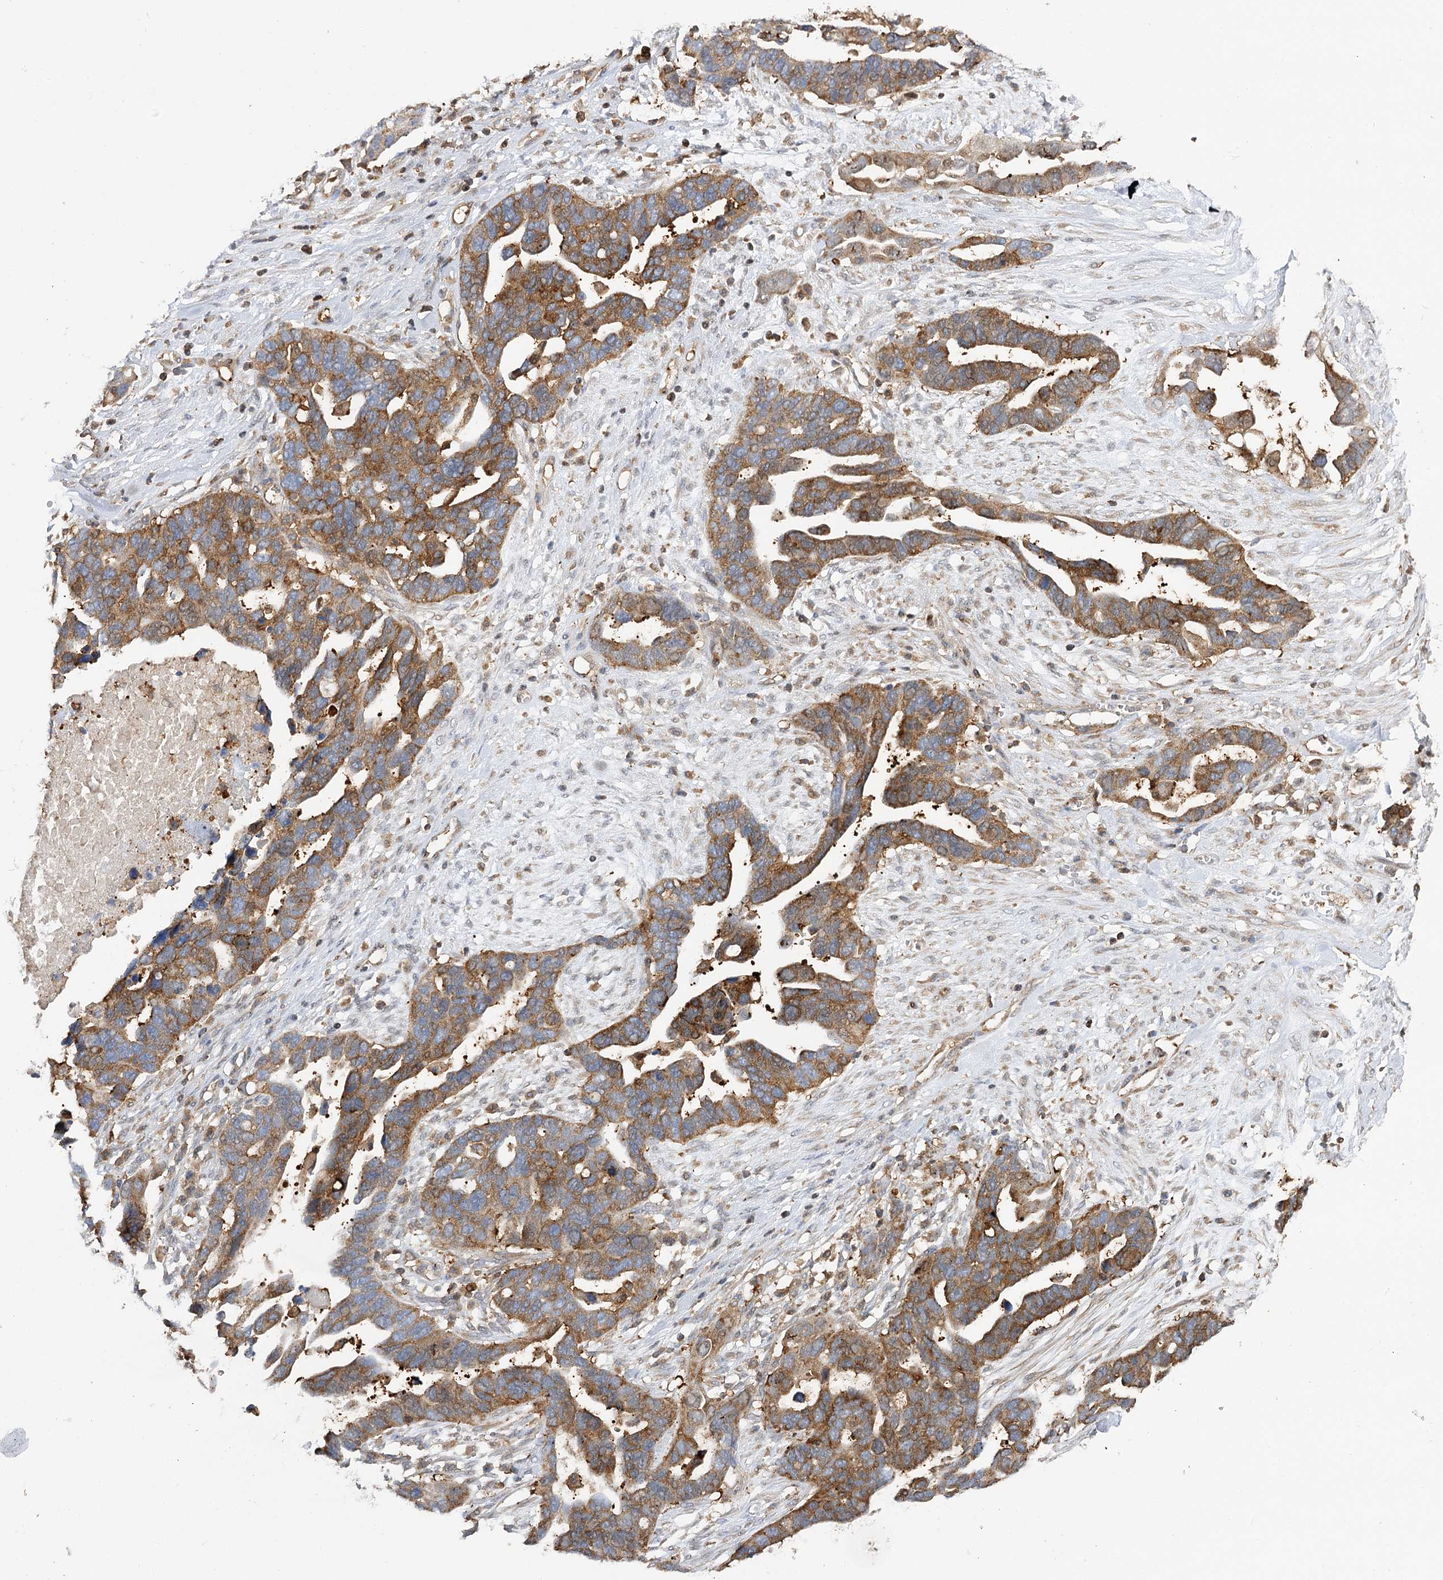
{"staining": {"intensity": "moderate", "quantity": ">75%", "location": "cytoplasmic/membranous"}, "tissue": "ovarian cancer", "cell_type": "Tumor cells", "image_type": "cancer", "snomed": [{"axis": "morphology", "description": "Cystadenocarcinoma, serous, NOS"}, {"axis": "topography", "description": "Ovary"}], "caption": "Ovarian serous cystadenocarcinoma tissue displays moderate cytoplasmic/membranous expression in approximately >75% of tumor cells, visualized by immunohistochemistry. (IHC, brightfield microscopy, high magnification).", "gene": "SEC24B", "patient": {"sex": "female", "age": 54}}